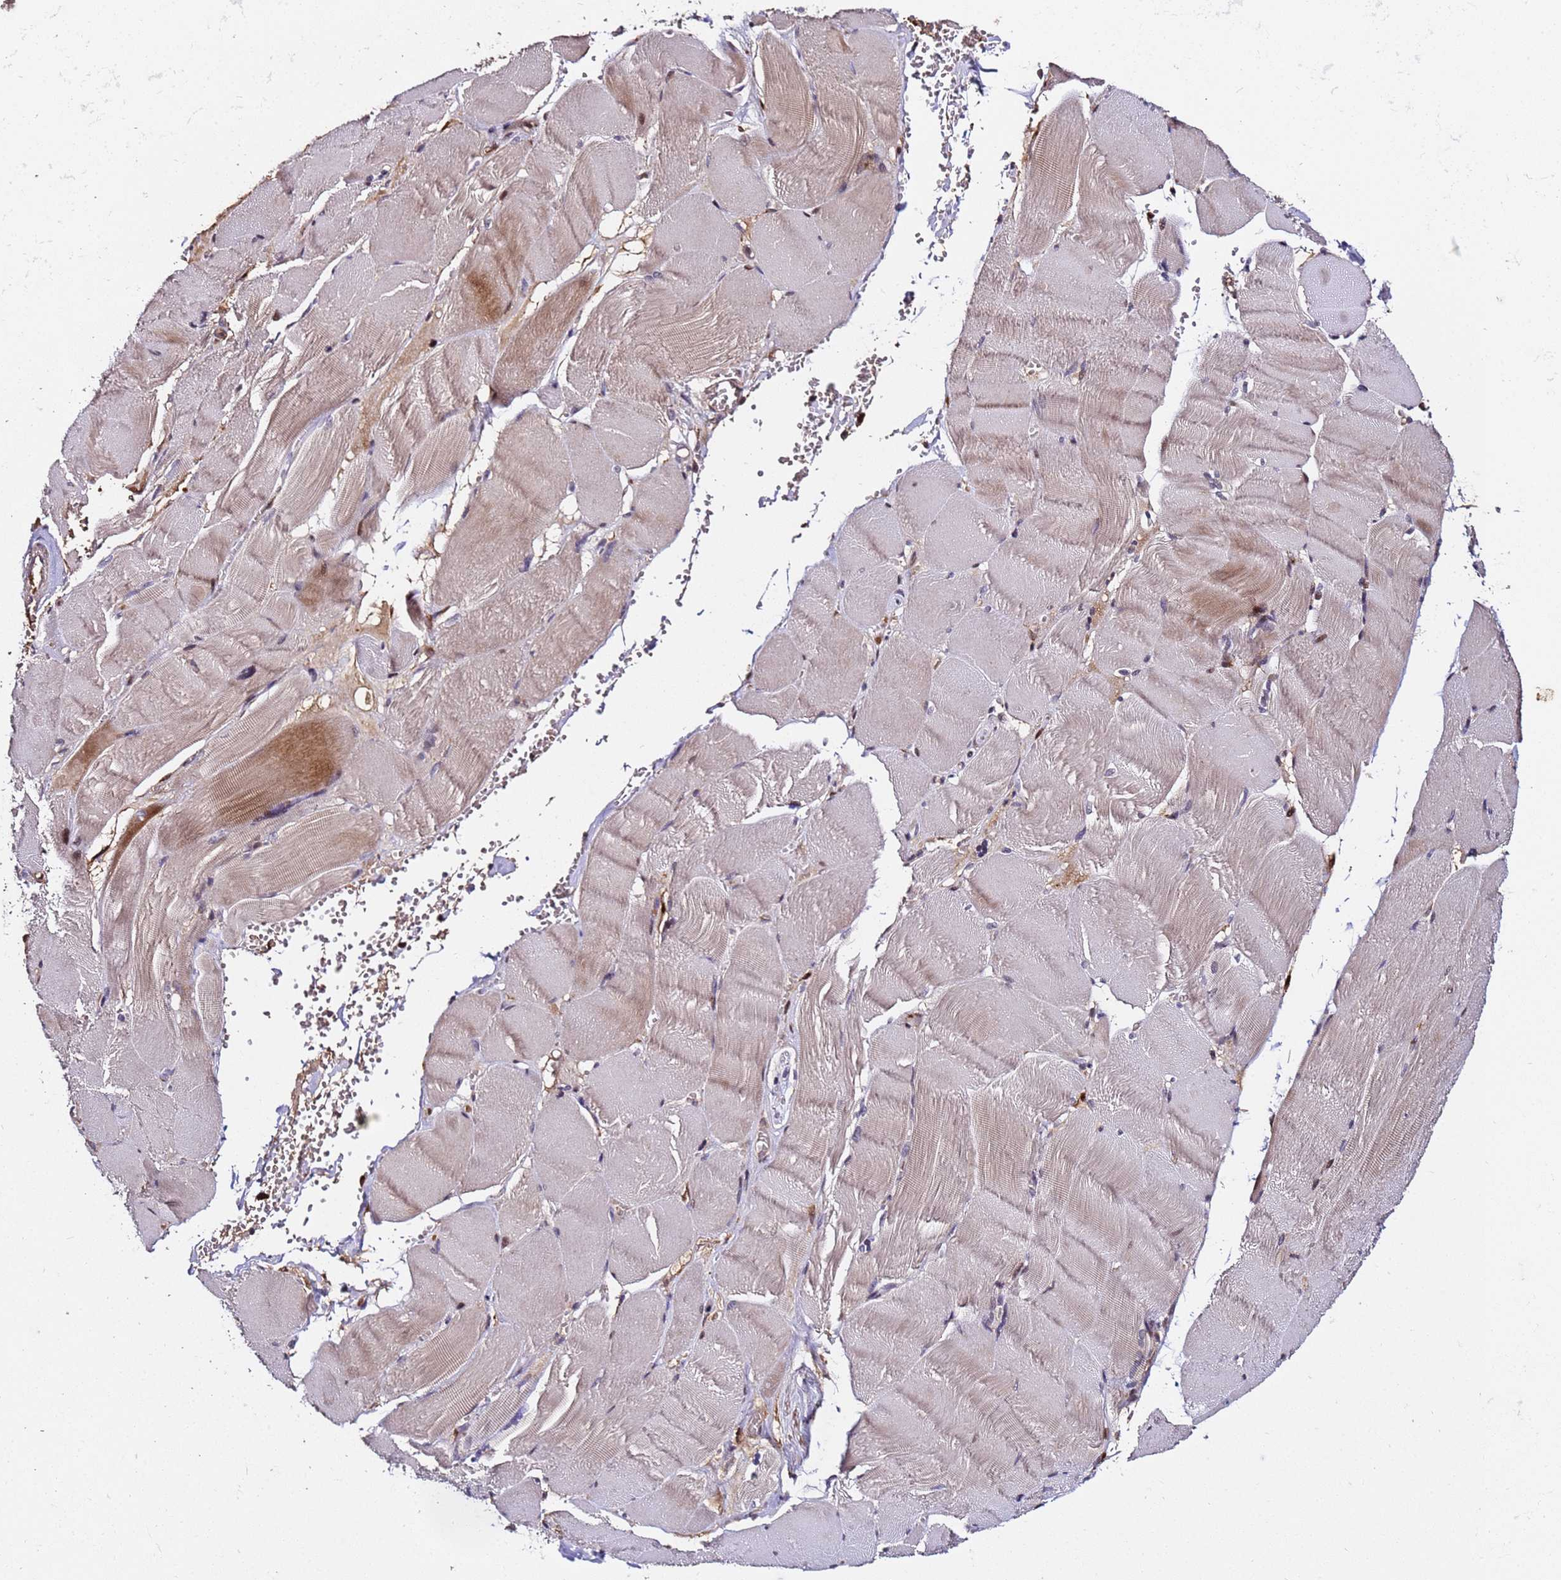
{"staining": {"intensity": "negative", "quantity": "none", "location": "none"}, "tissue": "adipose tissue", "cell_type": "Adipocytes", "image_type": "normal", "snomed": [{"axis": "morphology", "description": "Normal tissue, NOS"}, {"axis": "topography", "description": "Skeletal muscle"}, {"axis": "topography", "description": "Peripheral nerve tissue"}], "caption": "This is an IHC photomicrograph of benign adipose tissue. There is no positivity in adipocytes.", "gene": "WNK4", "patient": {"sex": "female", "age": 55}}